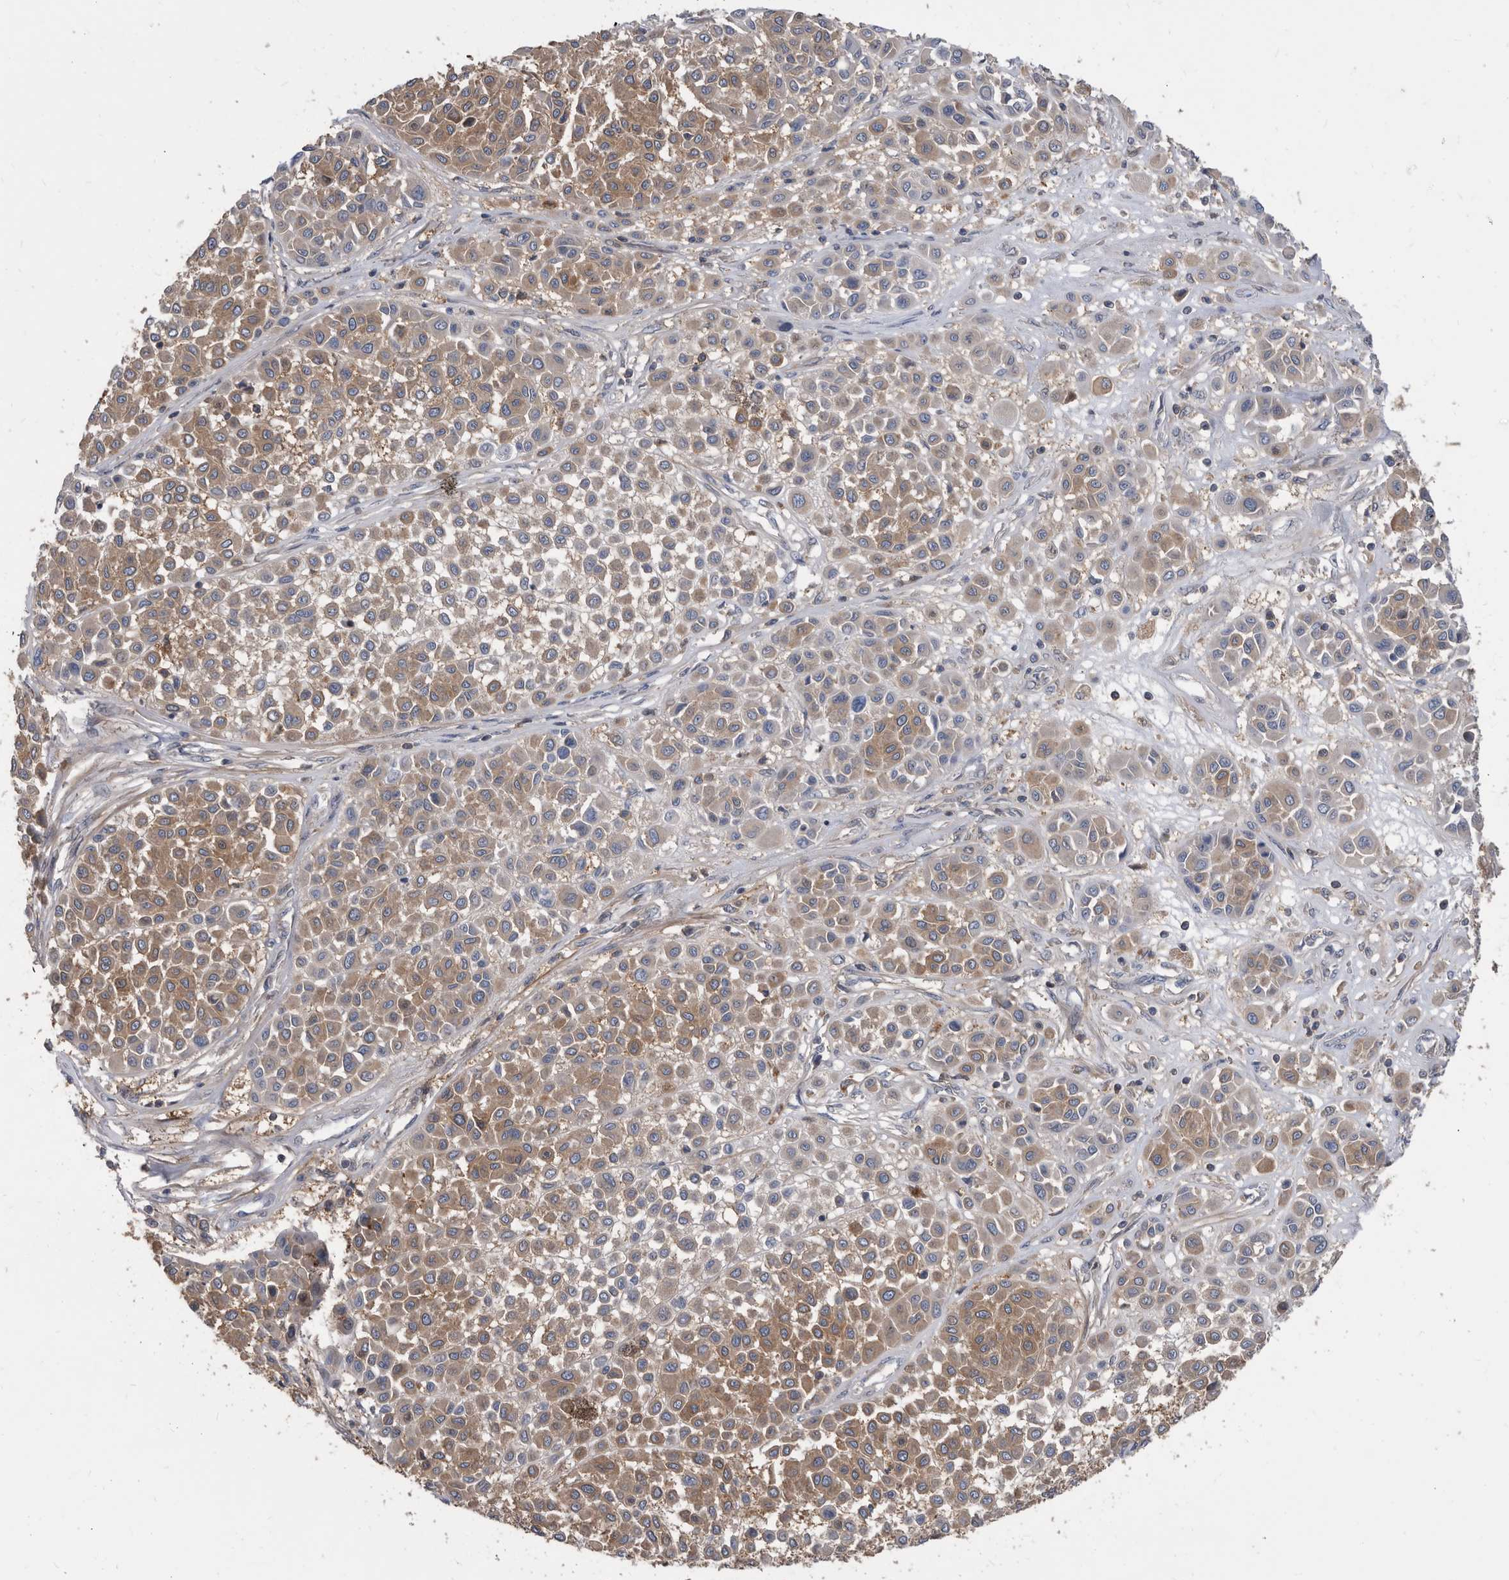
{"staining": {"intensity": "weak", "quantity": "25%-75%", "location": "cytoplasmic/membranous"}, "tissue": "melanoma", "cell_type": "Tumor cells", "image_type": "cancer", "snomed": [{"axis": "morphology", "description": "Malignant melanoma, Metastatic site"}, {"axis": "topography", "description": "Soft tissue"}], "caption": "Immunohistochemical staining of human melanoma reveals weak cytoplasmic/membranous protein positivity in about 25%-75% of tumor cells.", "gene": "APEH", "patient": {"sex": "male", "age": 41}}